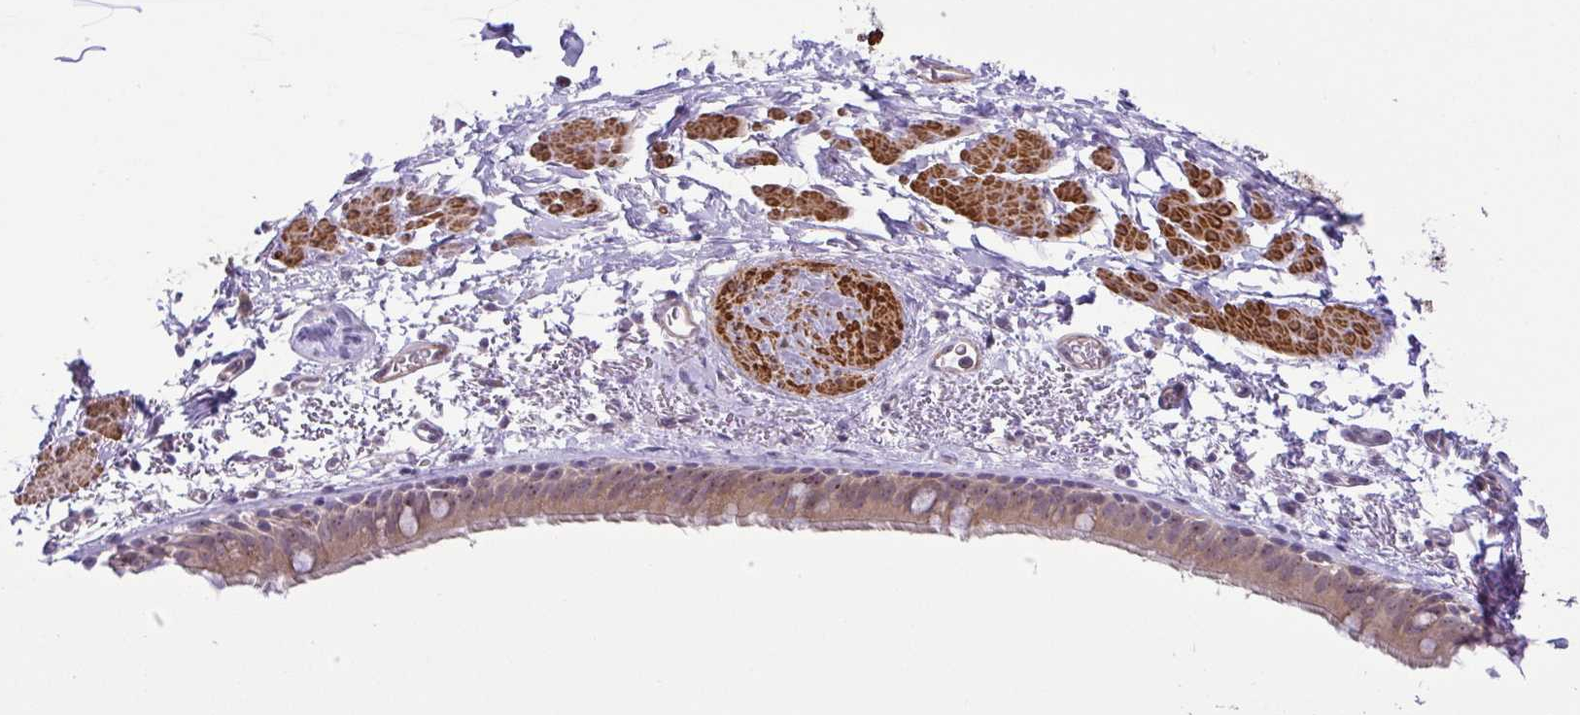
{"staining": {"intensity": "weak", "quantity": ">75%", "location": "cytoplasmic/membranous"}, "tissue": "bronchus", "cell_type": "Respiratory epithelial cells", "image_type": "normal", "snomed": [{"axis": "morphology", "description": "Normal tissue, NOS"}, {"axis": "topography", "description": "Bronchus"}], "caption": "High-power microscopy captured an immunohistochemistry micrograph of benign bronchus, revealing weak cytoplasmic/membranous staining in approximately >75% of respiratory epithelial cells.", "gene": "RSL24D1", "patient": {"sex": "male", "age": 67}}